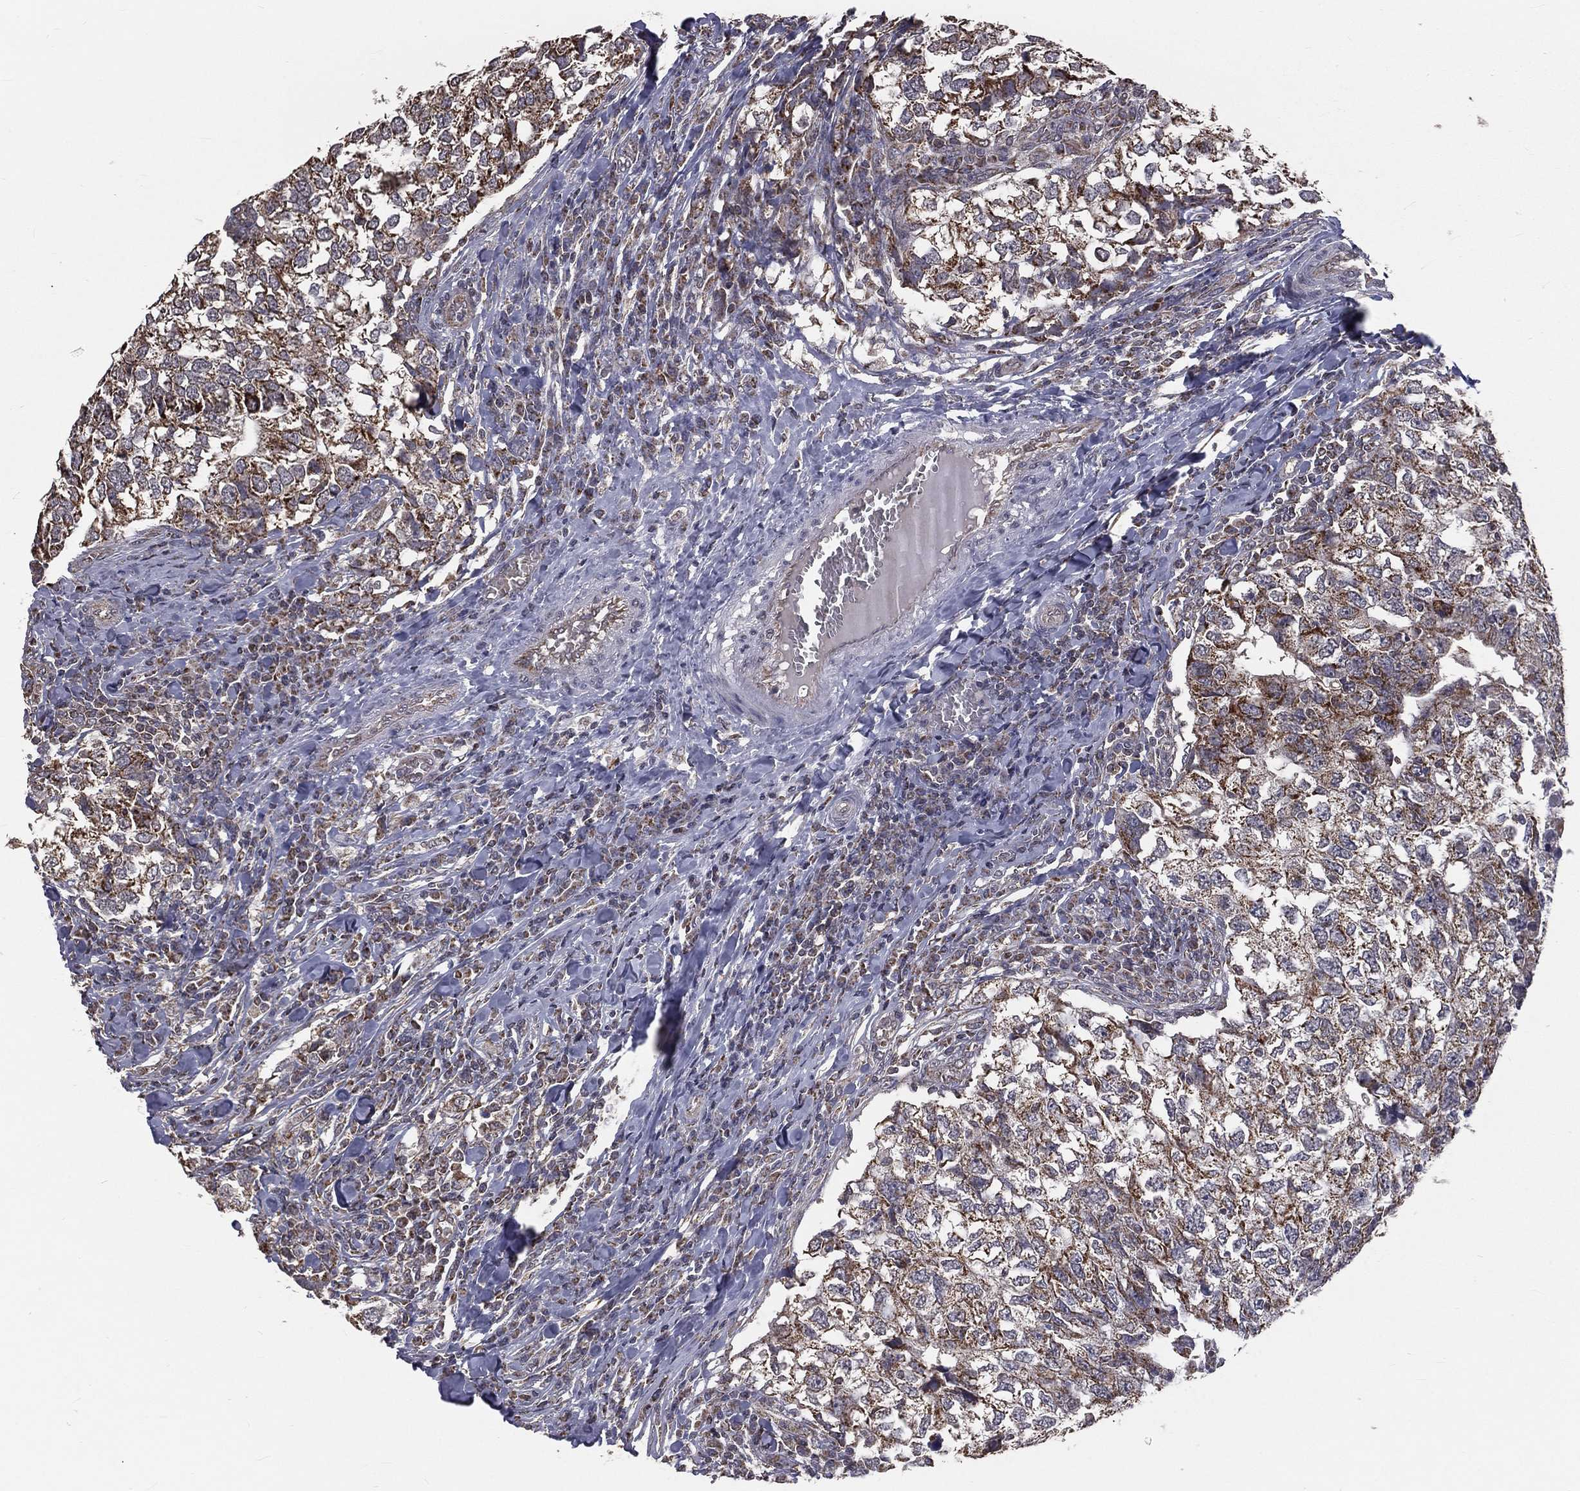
{"staining": {"intensity": "moderate", "quantity": ">75%", "location": "cytoplasmic/membranous"}, "tissue": "breast cancer", "cell_type": "Tumor cells", "image_type": "cancer", "snomed": [{"axis": "morphology", "description": "Duct carcinoma"}, {"axis": "topography", "description": "Breast"}], "caption": "Immunohistochemical staining of breast cancer (invasive ductal carcinoma) demonstrates moderate cytoplasmic/membranous protein expression in approximately >75% of tumor cells.", "gene": "MRPL46", "patient": {"sex": "female", "age": 30}}